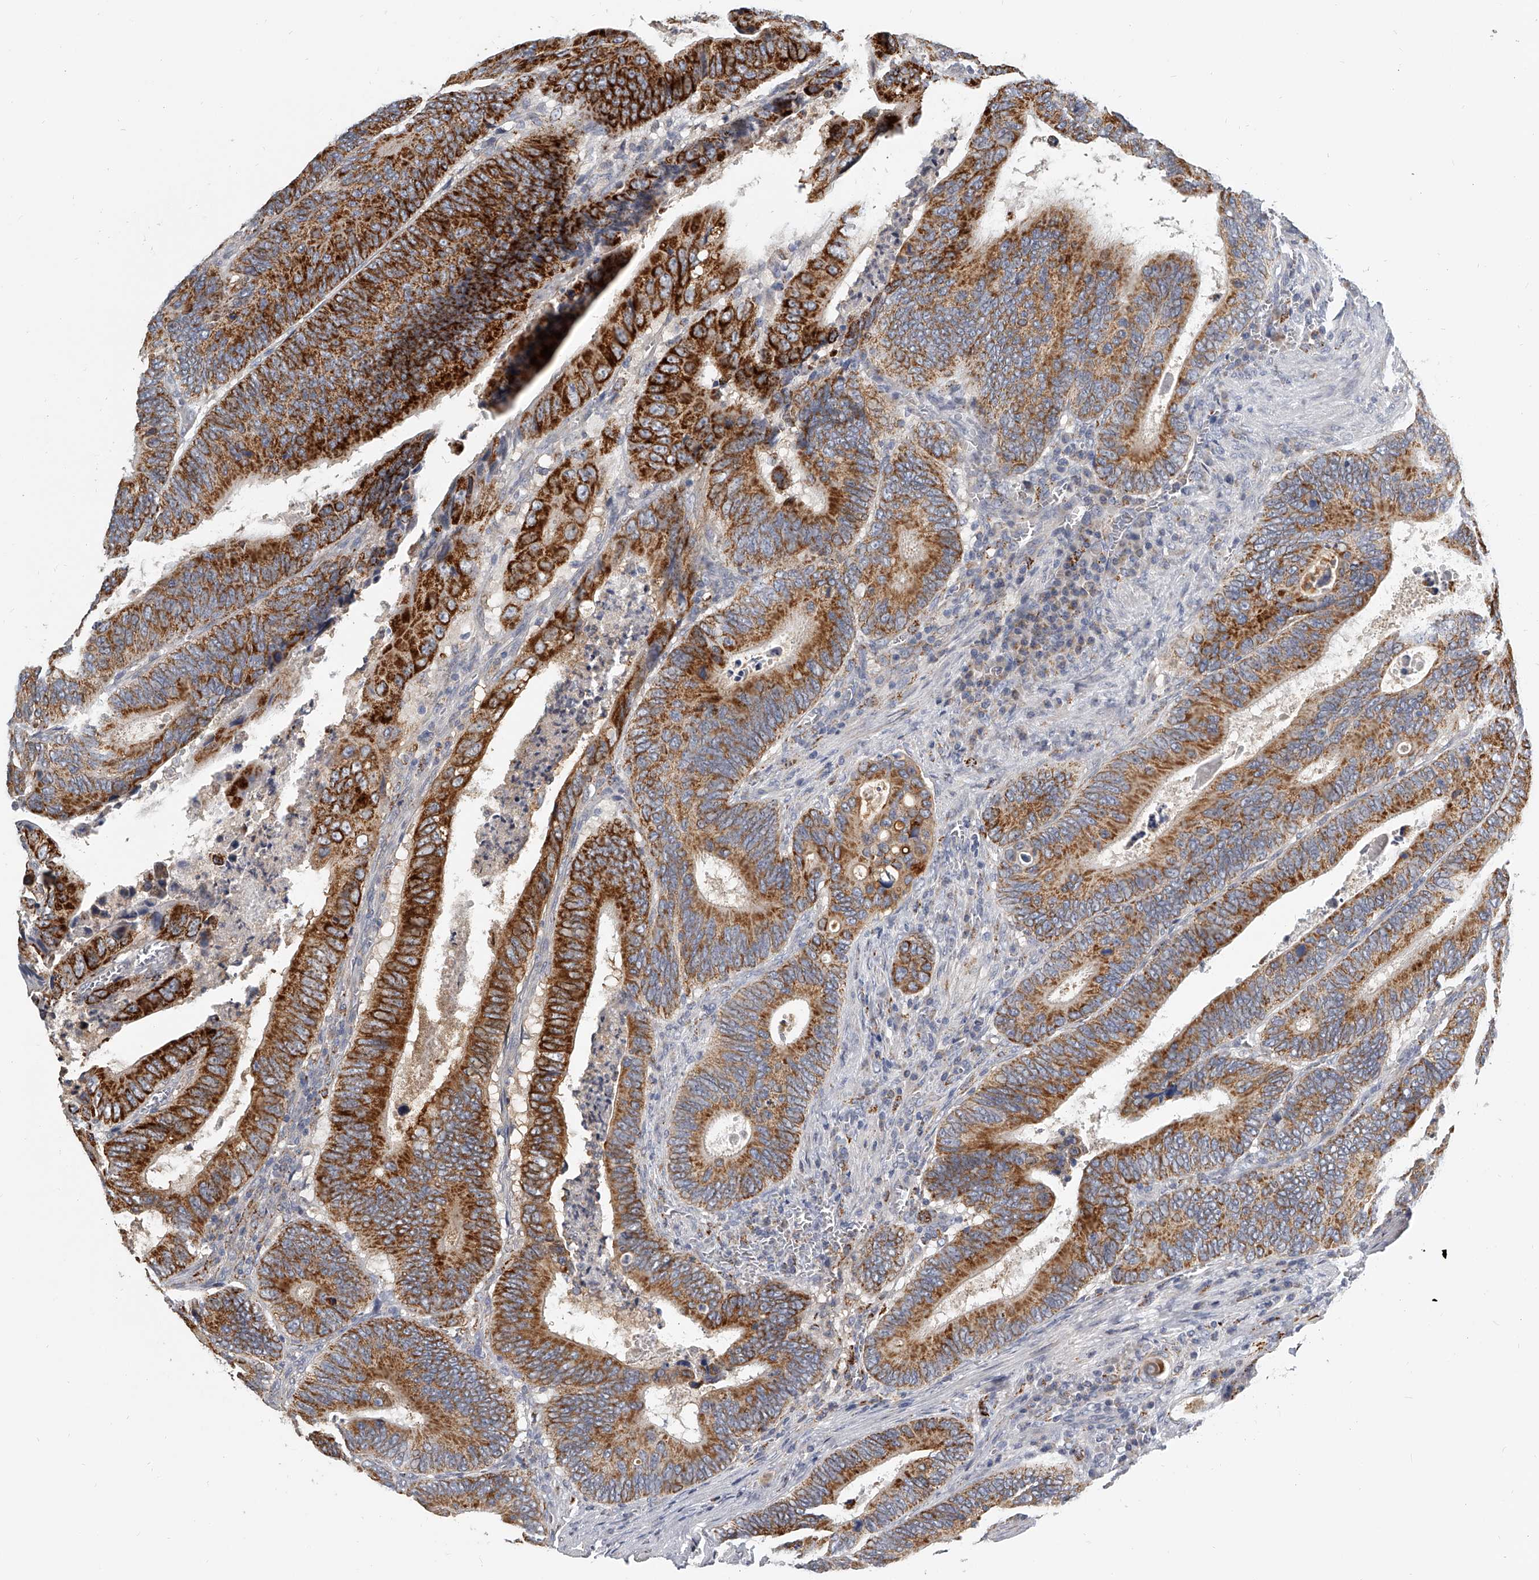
{"staining": {"intensity": "strong", "quantity": ">75%", "location": "cytoplasmic/membranous"}, "tissue": "colorectal cancer", "cell_type": "Tumor cells", "image_type": "cancer", "snomed": [{"axis": "morphology", "description": "Inflammation, NOS"}, {"axis": "morphology", "description": "Adenocarcinoma, NOS"}, {"axis": "topography", "description": "Colon"}], "caption": "Adenocarcinoma (colorectal) was stained to show a protein in brown. There is high levels of strong cytoplasmic/membranous staining in approximately >75% of tumor cells.", "gene": "KLHL7", "patient": {"sex": "male", "age": 72}}